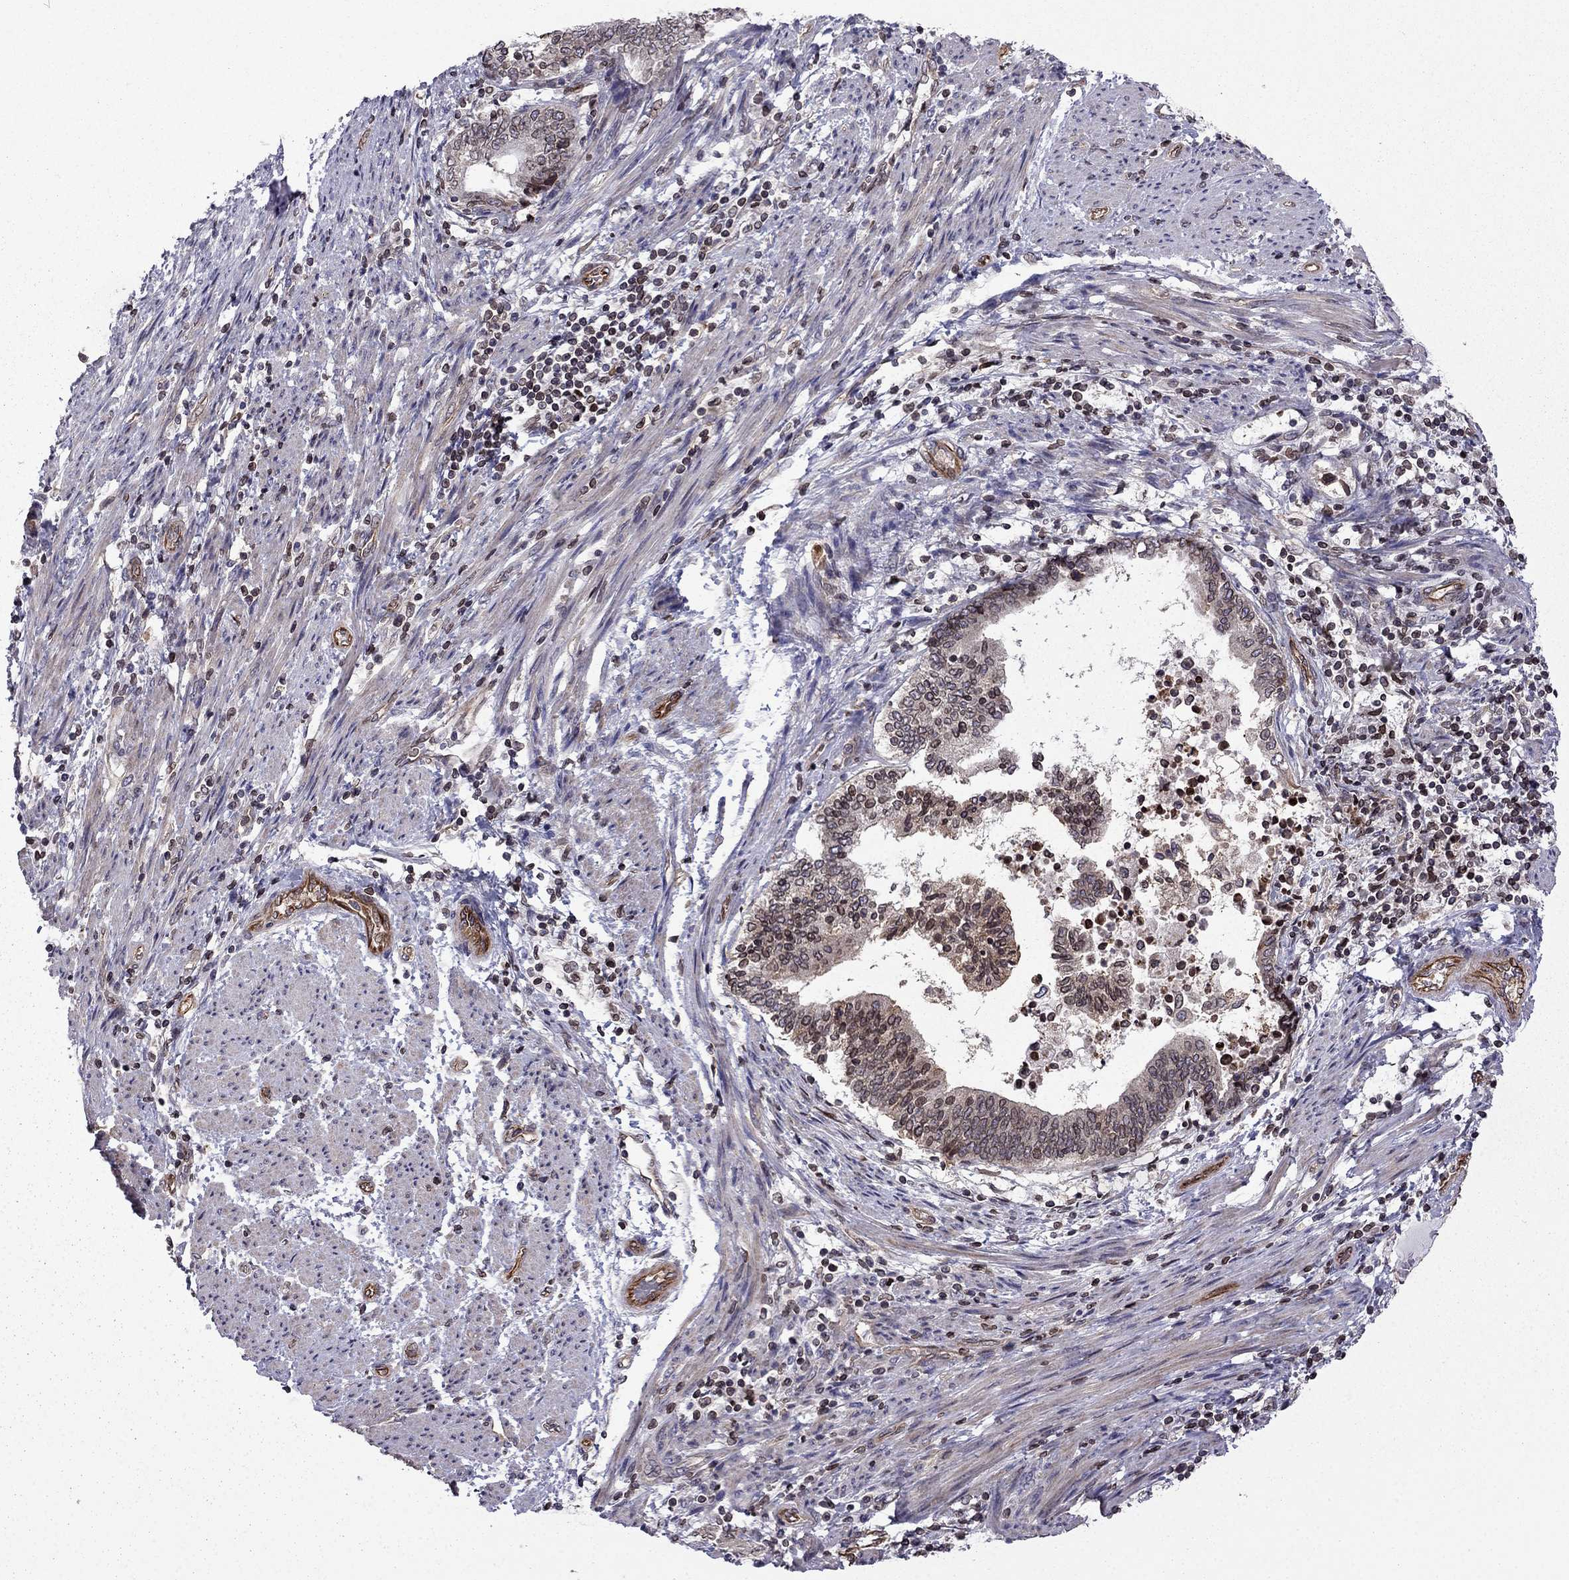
{"staining": {"intensity": "moderate", "quantity": "25%-75%", "location": "cytoplasmic/membranous"}, "tissue": "endometrial cancer", "cell_type": "Tumor cells", "image_type": "cancer", "snomed": [{"axis": "morphology", "description": "Adenocarcinoma, NOS"}, {"axis": "topography", "description": "Endometrium"}], "caption": "Endometrial cancer was stained to show a protein in brown. There is medium levels of moderate cytoplasmic/membranous staining in approximately 25%-75% of tumor cells. (DAB = brown stain, brightfield microscopy at high magnification).", "gene": "CDC42BPA", "patient": {"sex": "female", "age": 65}}